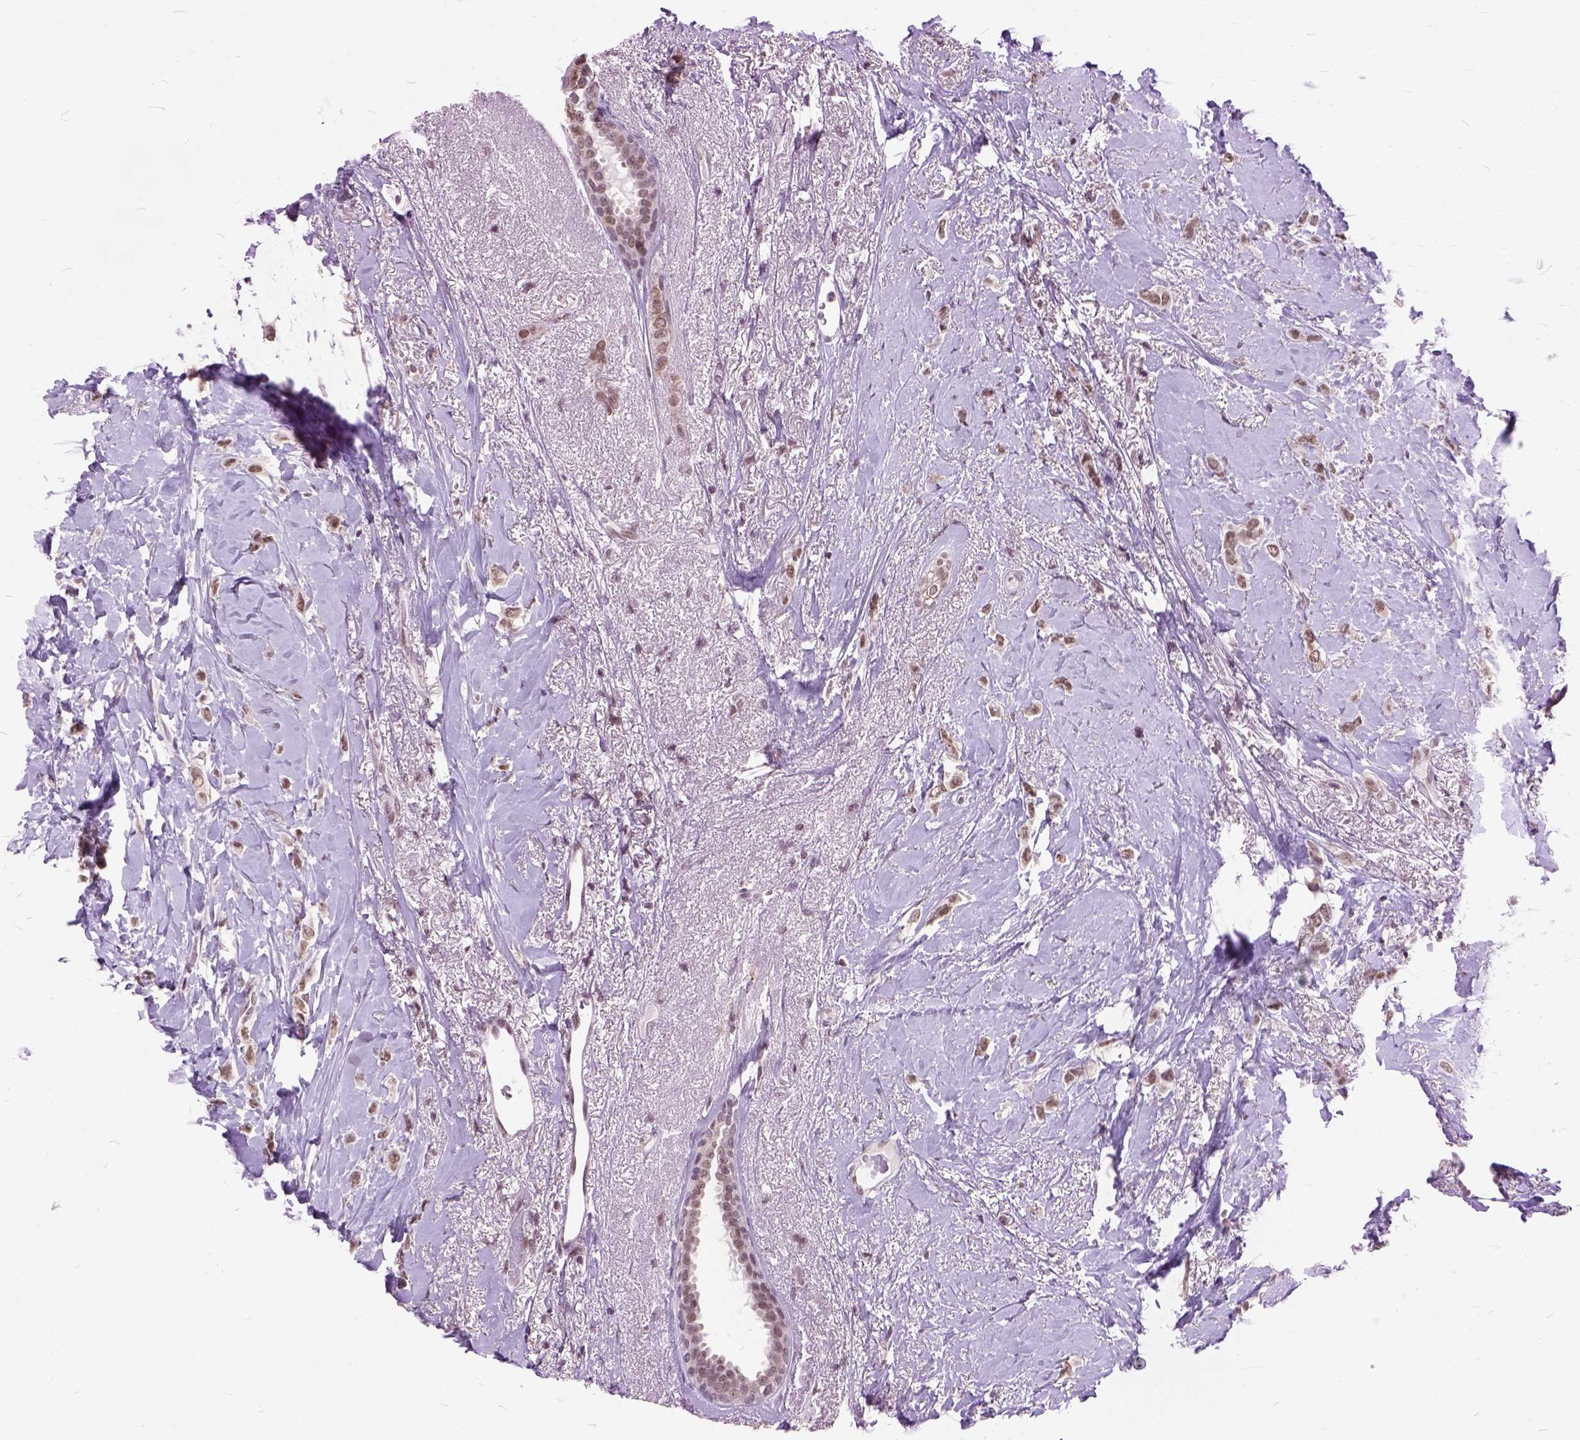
{"staining": {"intensity": "moderate", "quantity": ">75%", "location": "nuclear"}, "tissue": "breast cancer", "cell_type": "Tumor cells", "image_type": "cancer", "snomed": [{"axis": "morphology", "description": "Lobular carcinoma"}, {"axis": "topography", "description": "Breast"}], "caption": "A medium amount of moderate nuclear positivity is present in about >75% of tumor cells in breast cancer tissue.", "gene": "ORC5", "patient": {"sex": "female", "age": 66}}